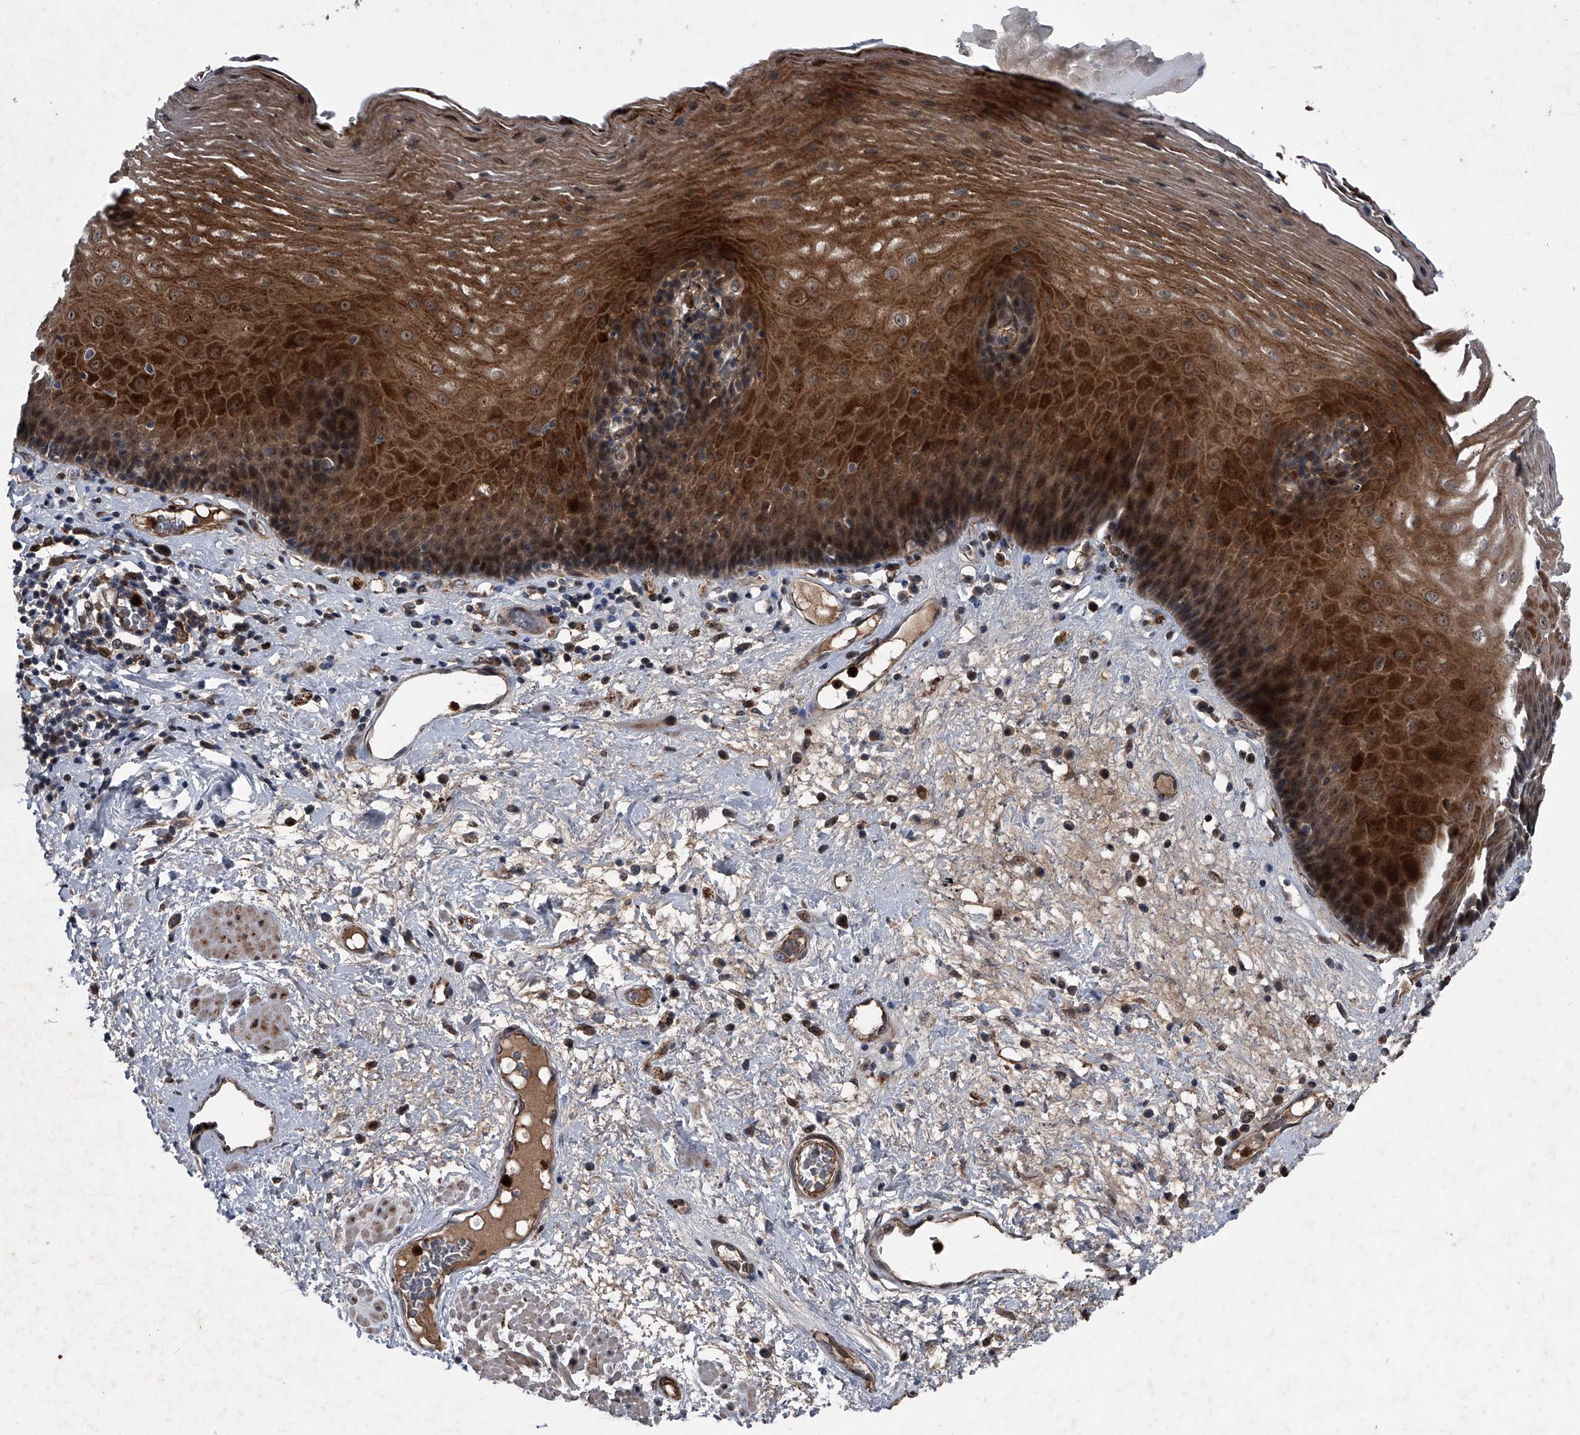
{"staining": {"intensity": "strong", "quantity": ">75%", "location": "cytoplasmic/membranous,nuclear"}, "tissue": "esophagus", "cell_type": "Squamous epithelial cells", "image_type": "normal", "snomed": [{"axis": "morphology", "description": "Normal tissue, NOS"}, {"axis": "morphology", "description": "Adenocarcinoma, NOS"}, {"axis": "topography", "description": "Esophagus"}], "caption": "This is a photomicrograph of immunohistochemistry (IHC) staining of benign esophagus, which shows strong staining in the cytoplasmic/membranous,nuclear of squamous epithelial cells.", "gene": "MAPKAP1", "patient": {"sex": "male", "age": 62}}